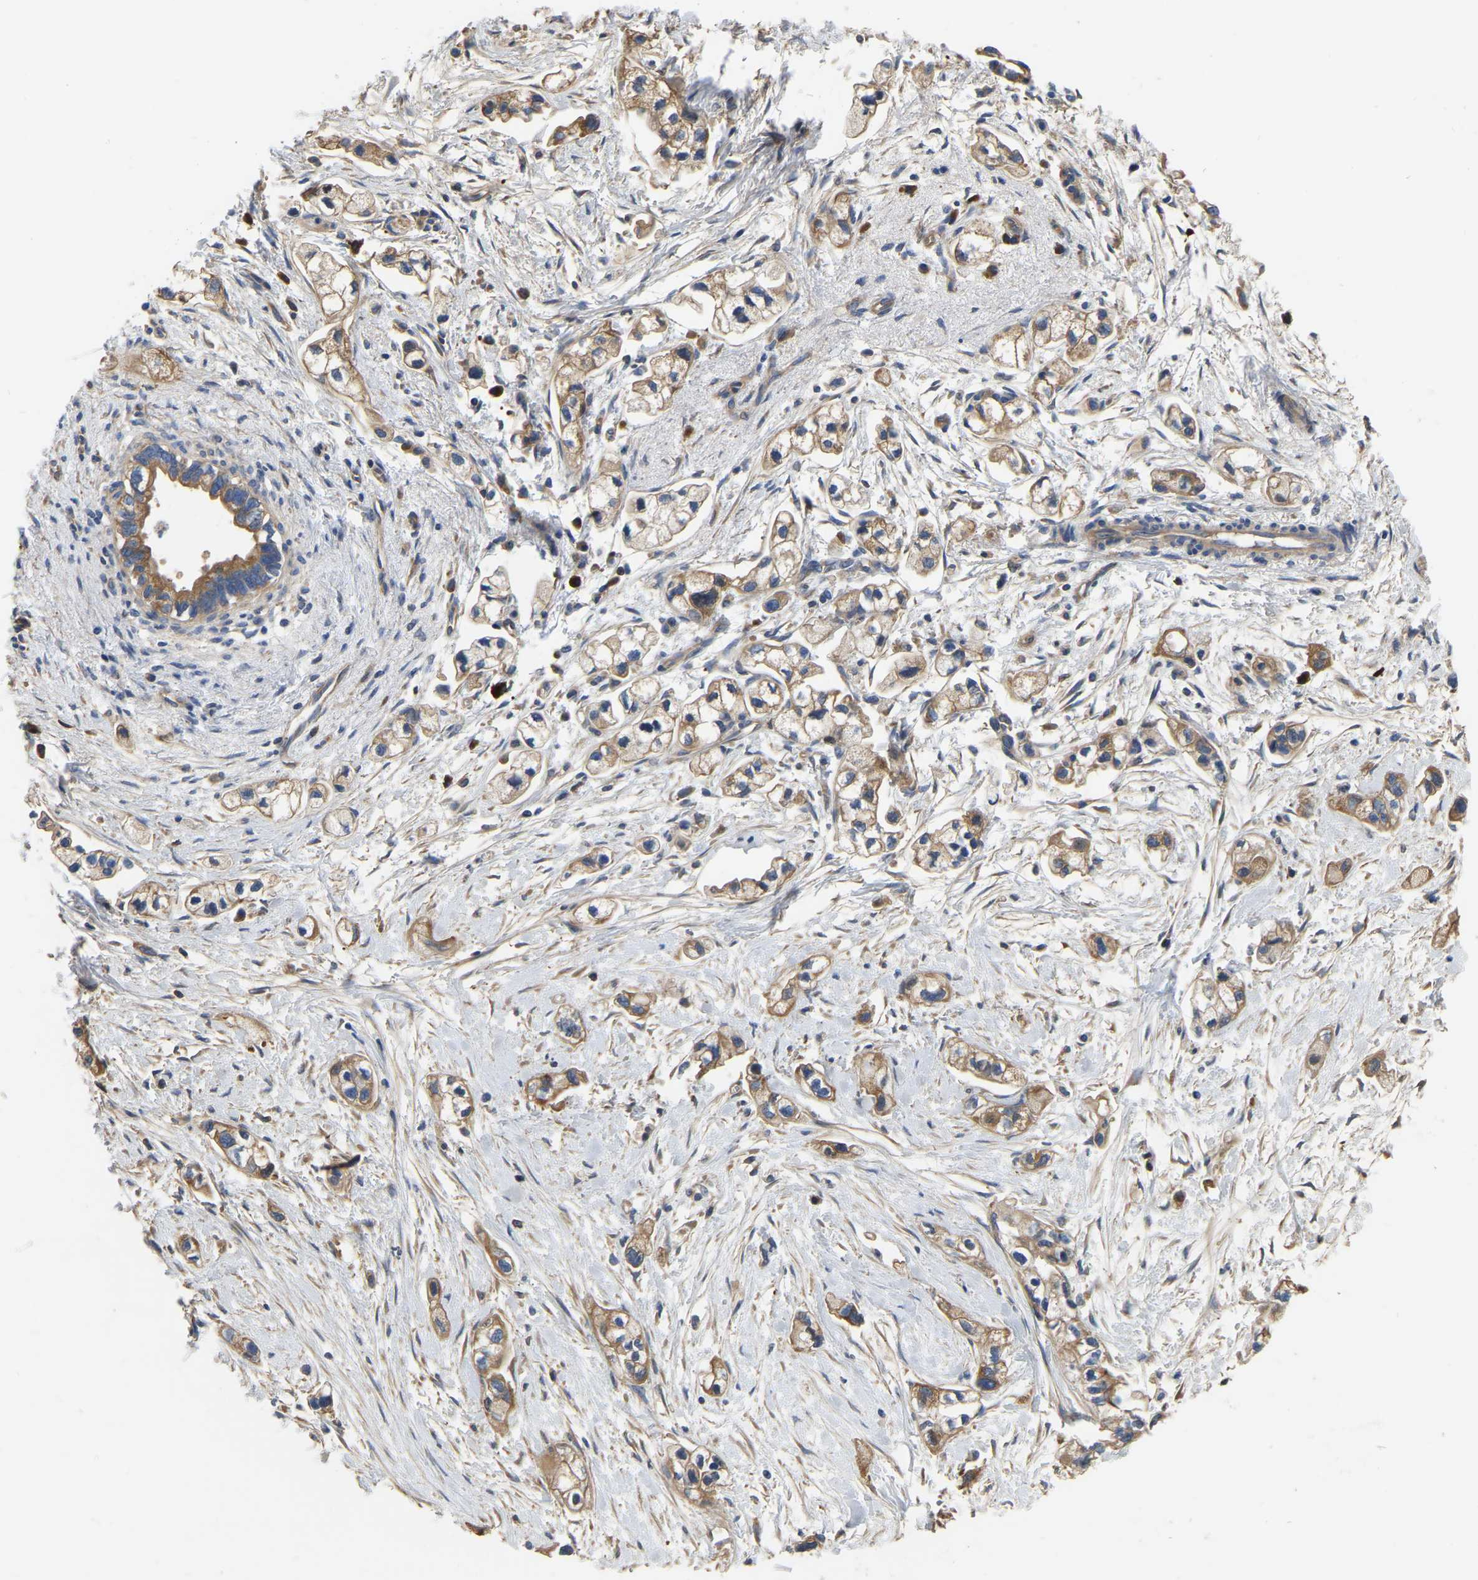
{"staining": {"intensity": "moderate", "quantity": ">75%", "location": "cytoplasmic/membranous"}, "tissue": "pancreatic cancer", "cell_type": "Tumor cells", "image_type": "cancer", "snomed": [{"axis": "morphology", "description": "Adenocarcinoma, NOS"}, {"axis": "topography", "description": "Pancreas"}], "caption": "A brown stain highlights moderate cytoplasmic/membranous positivity of a protein in human adenocarcinoma (pancreatic) tumor cells.", "gene": "GARS1", "patient": {"sex": "male", "age": 74}}